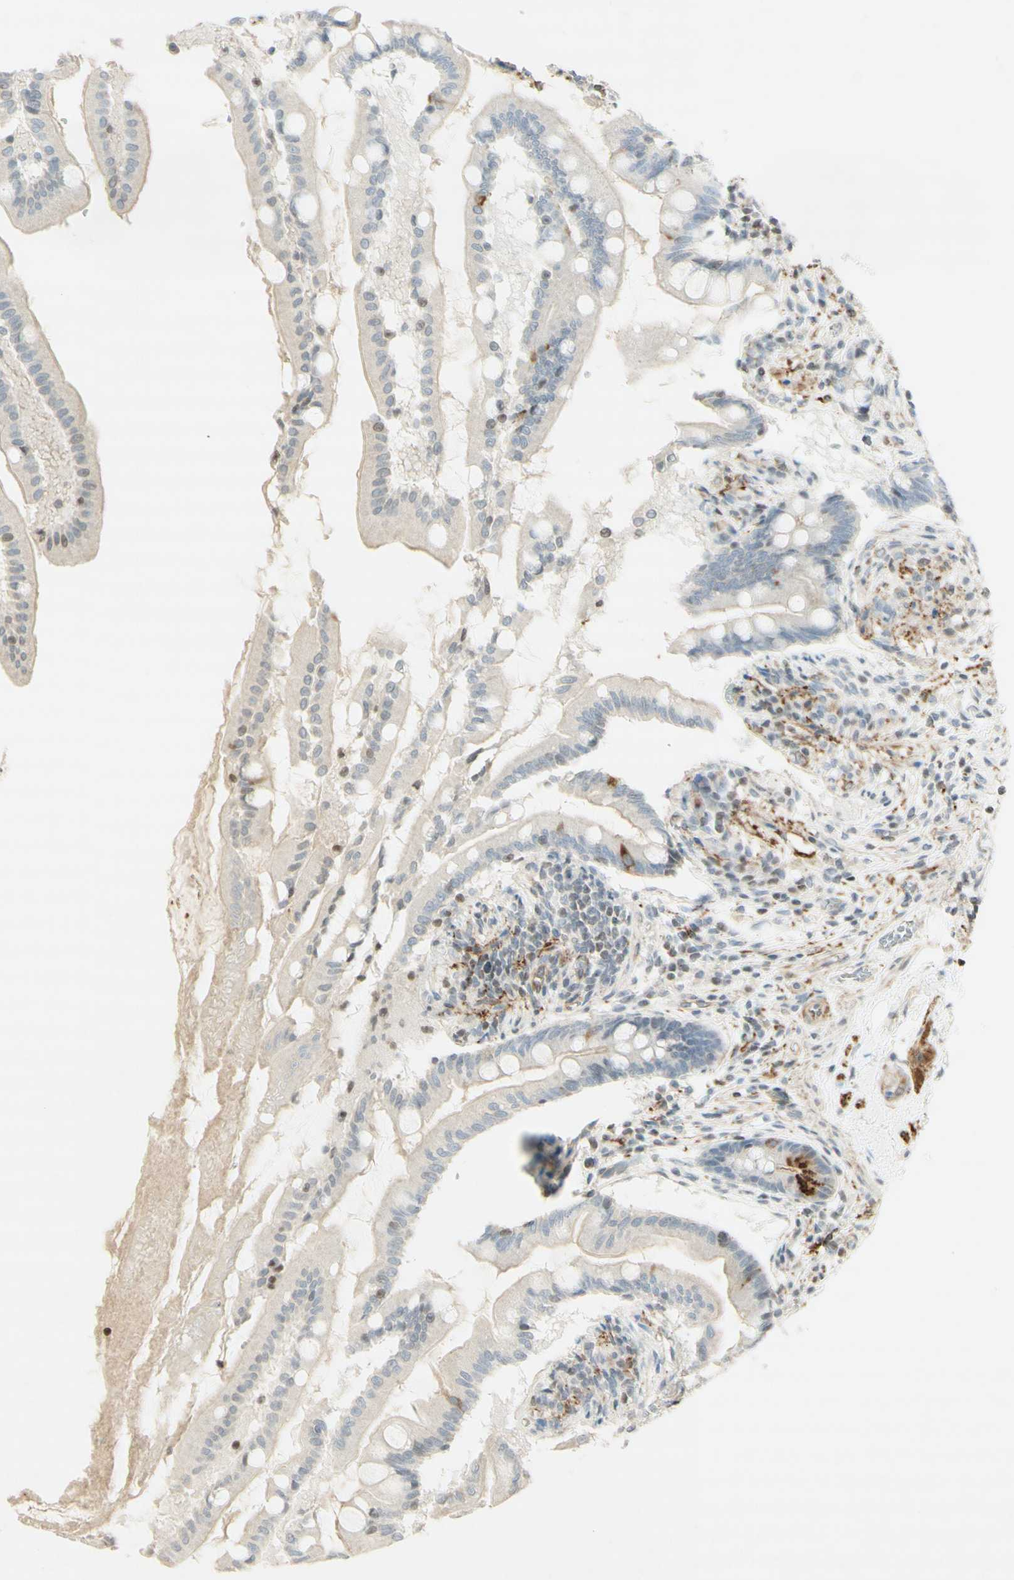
{"staining": {"intensity": "strong", "quantity": "<25%", "location": "cytoplasmic/membranous"}, "tissue": "small intestine", "cell_type": "Glandular cells", "image_type": "normal", "snomed": [{"axis": "morphology", "description": "Normal tissue, NOS"}, {"axis": "topography", "description": "Small intestine"}], "caption": "High-magnification brightfield microscopy of normal small intestine stained with DAB (brown) and counterstained with hematoxylin (blue). glandular cells exhibit strong cytoplasmic/membranous positivity is appreciated in approximately<25% of cells.", "gene": "MAP1B", "patient": {"sex": "female", "age": 56}}